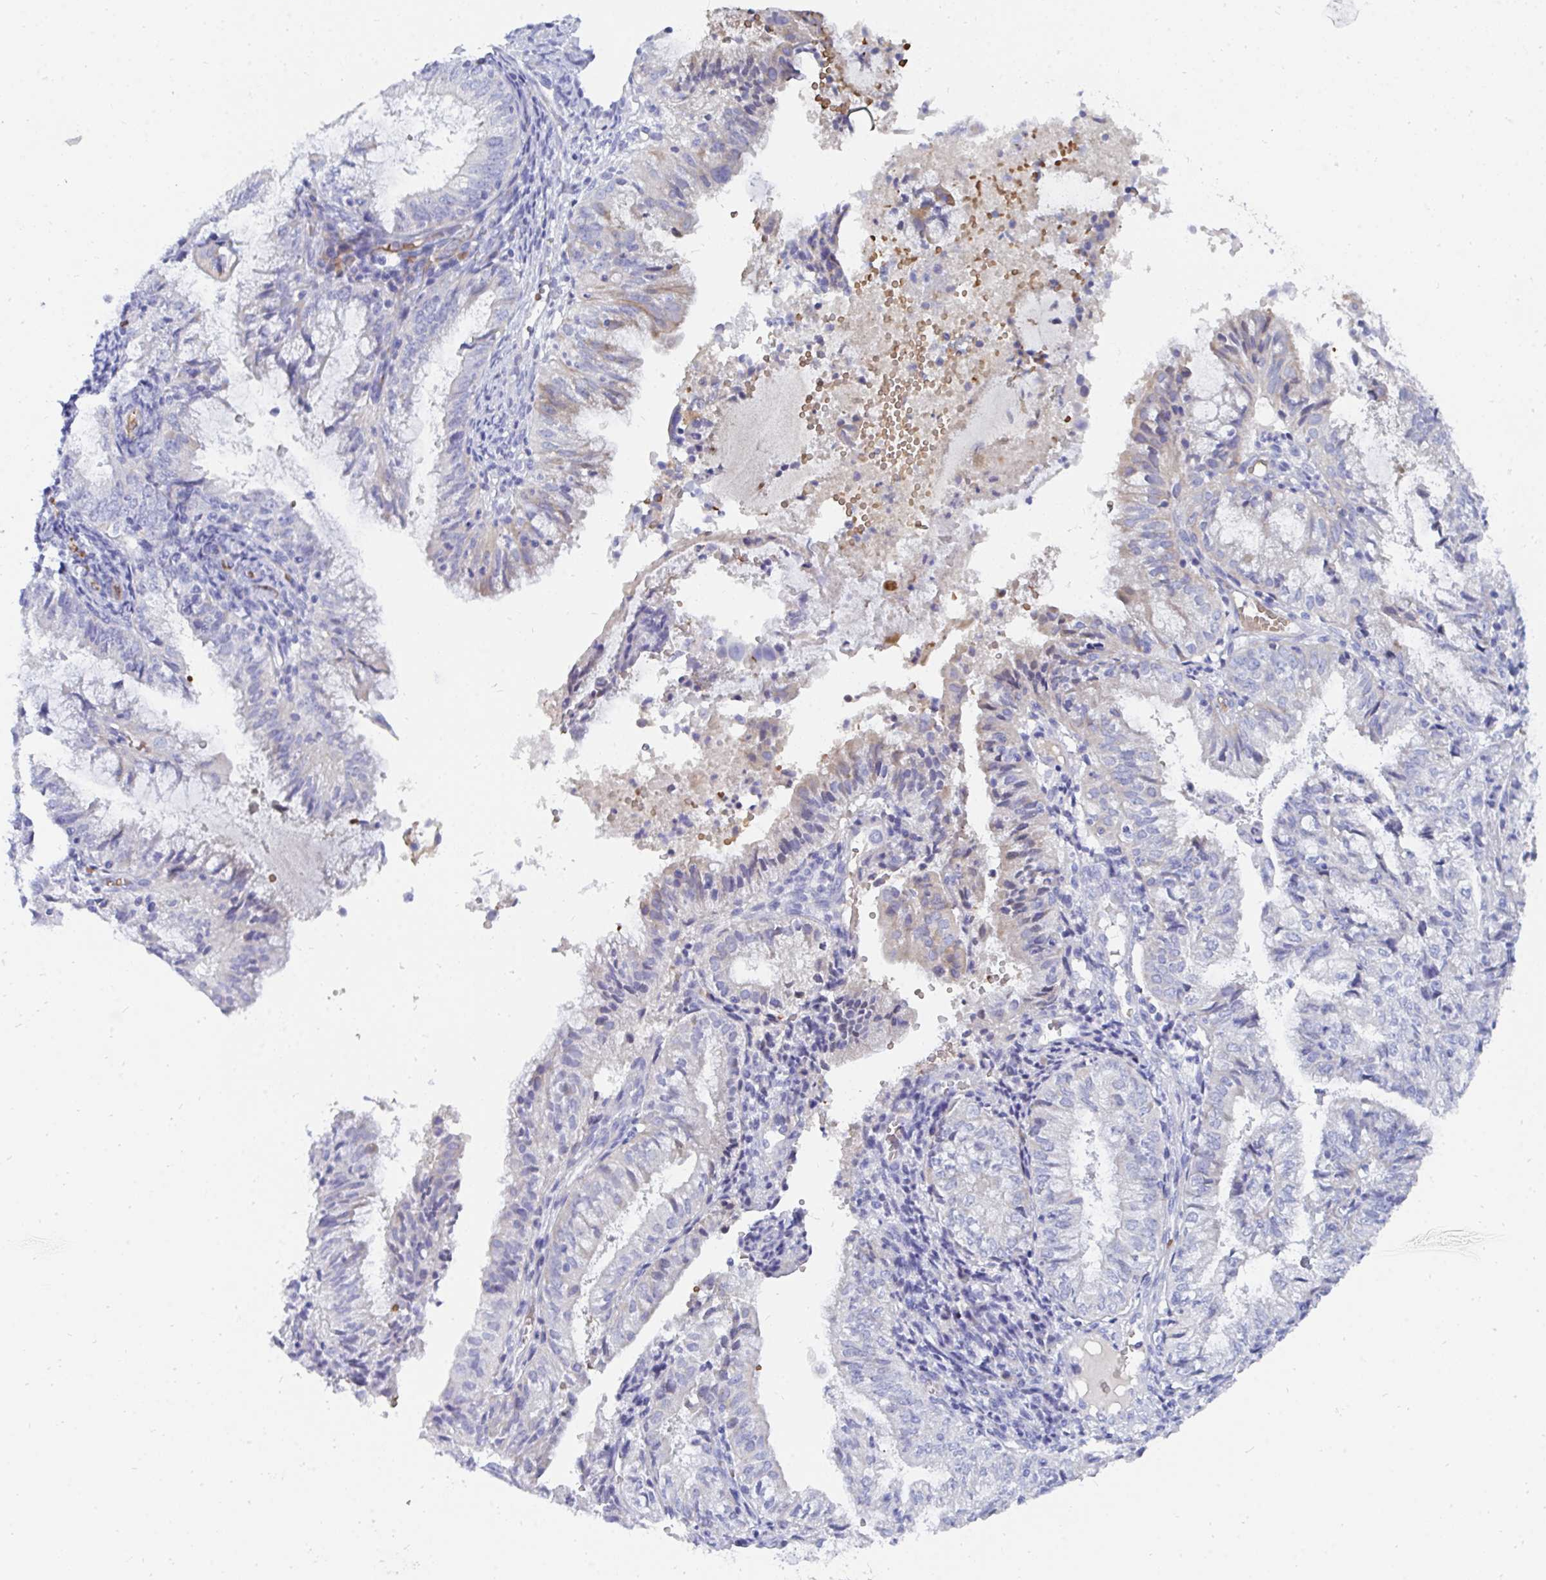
{"staining": {"intensity": "weak", "quantity": "<25%", "location": "cytoplasmic/membranous"}, "tissue": "endometrial cancer", "cell_type": "Tumor cells", "image_type": "cancer", "snomed": [{"axis": "morphology", "description": "Adenocarcinoma, NOS"}, {"axis": "topography", "description": "Endometrium"}], "caption": "Tumor cells show no significant positivity in endometrial cancer.", "gene": "MROH2B", "patient": {"sex": "female", "age": 55}}